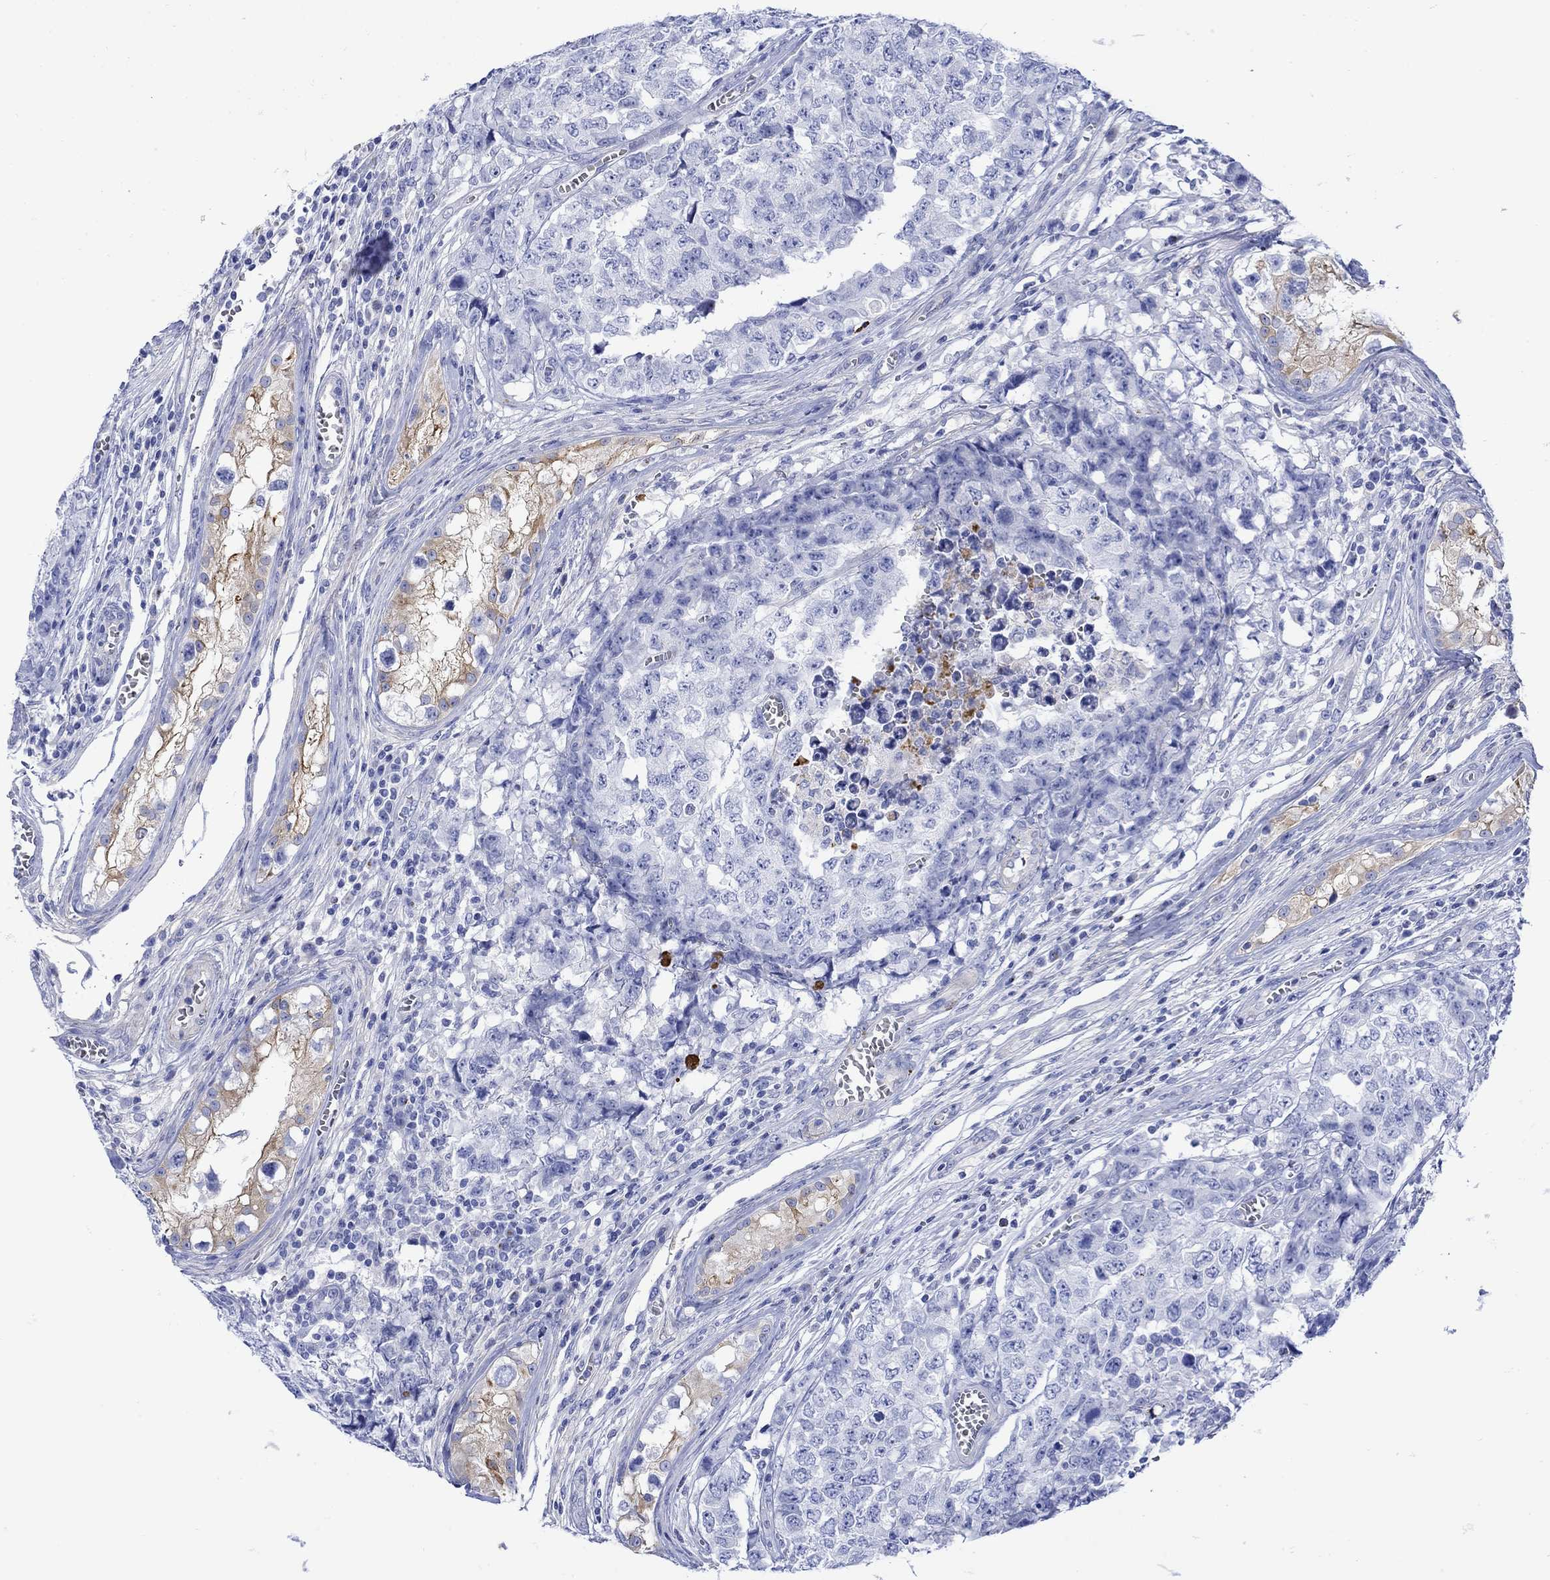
{"staining": {"intensity": "negative", "quantity": "none", "location": "none"}, "tissue": "testis cancer", "cell_type": "Tumor cells", "image_type": "cancer", "snomed": [{"axis": "morphology", "description": "Carcinoma, Embryonal, NOS"}, {"axis": "topography", "description": "Testis"}], "caption": "IHC histopathology image of embryonal carcinoma (testis) stained for a protein (brown), which displays no staining in tumor cells.", "gene": "ANKMY1", "patient": {"sex": "male", "age": 23}}